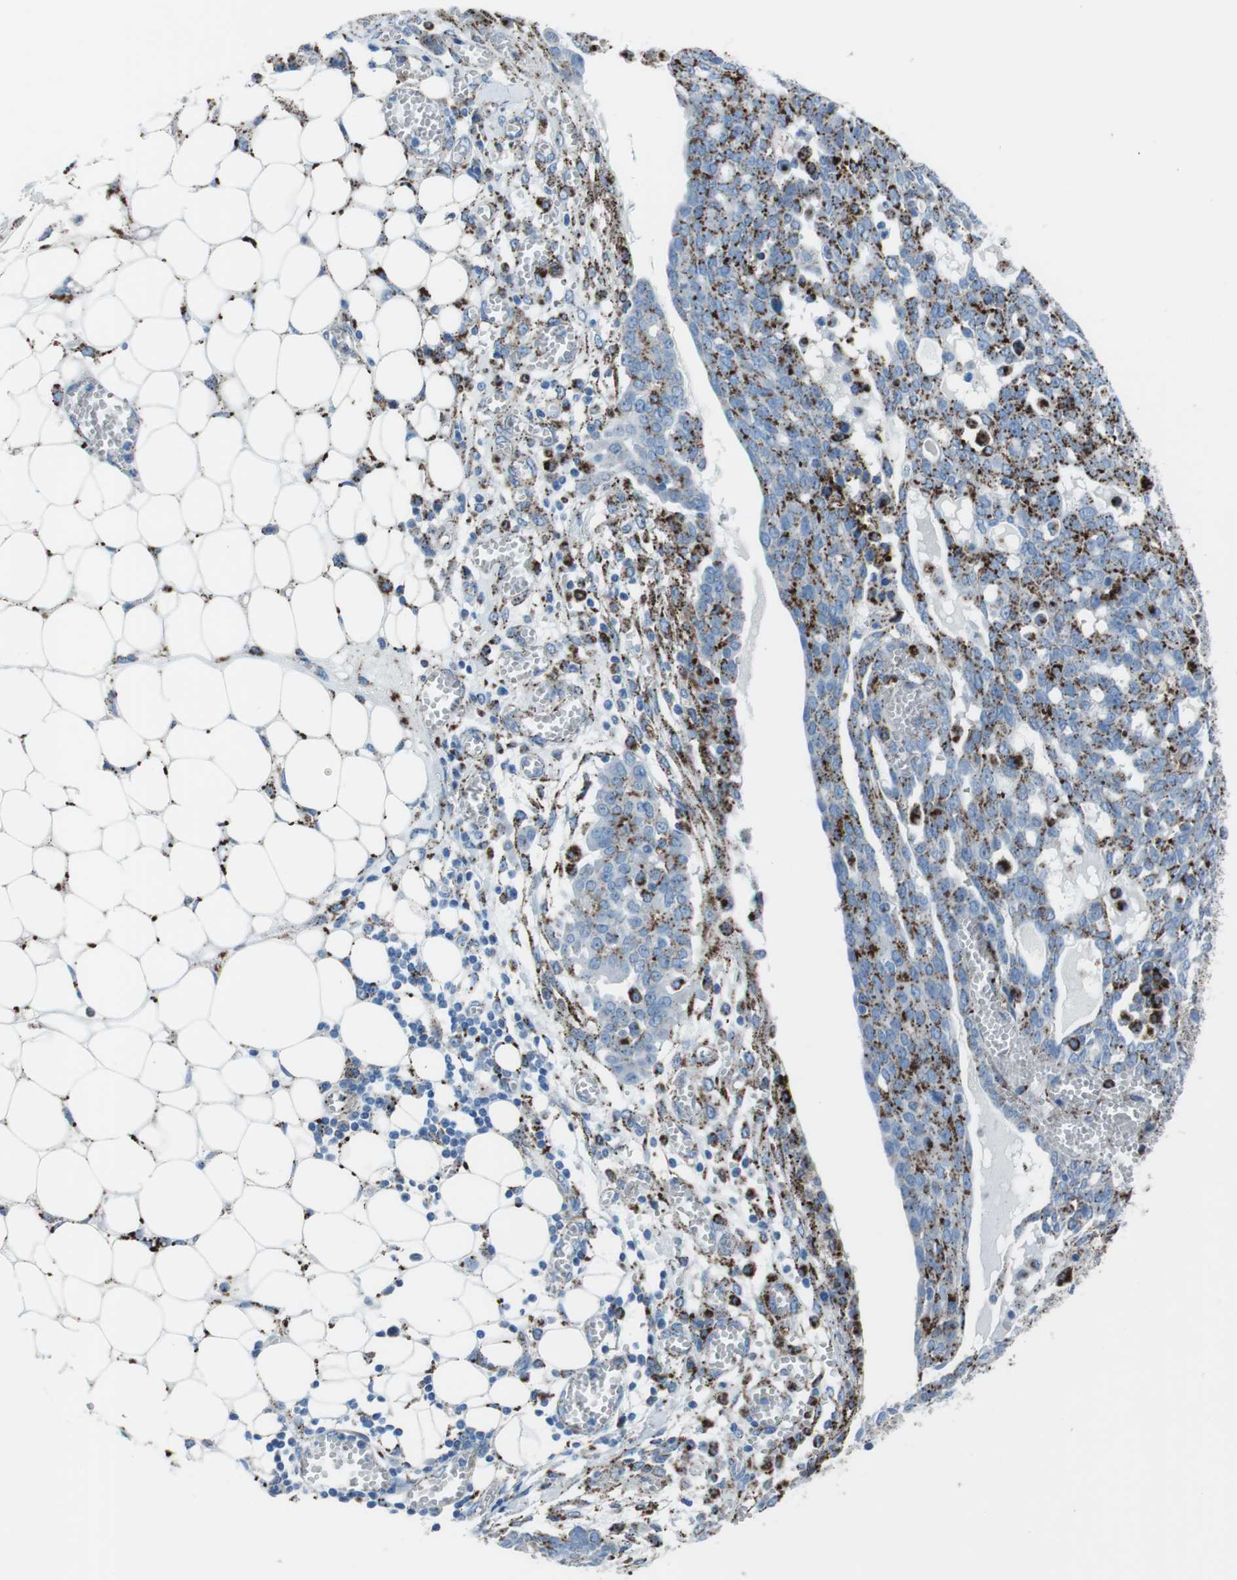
{"staining": {"intensity": "strong", "quantity": "25%-75%", "location": "cytoplasmic/membranous"}, "tissue": "ovarian cancer", "cell_type": "Tumor cells", "image_type": "cancer", "snomed": [{"axis": "morphology", "description": "Cystadenocarcinoma, serous, NOS"}, {"axis": "topography", "description": "Soft tissue"}, {"axis": "topography", "description": "Ovary"}], "caption": "Strong cytoplasmic/membranous protein positivity is appreciated in about 25%-75% of tumor cells in ovarian serous cystadenocarcinoma.", "gene": "SCARB2", "patient": {"sex": "female", "age": 57}}